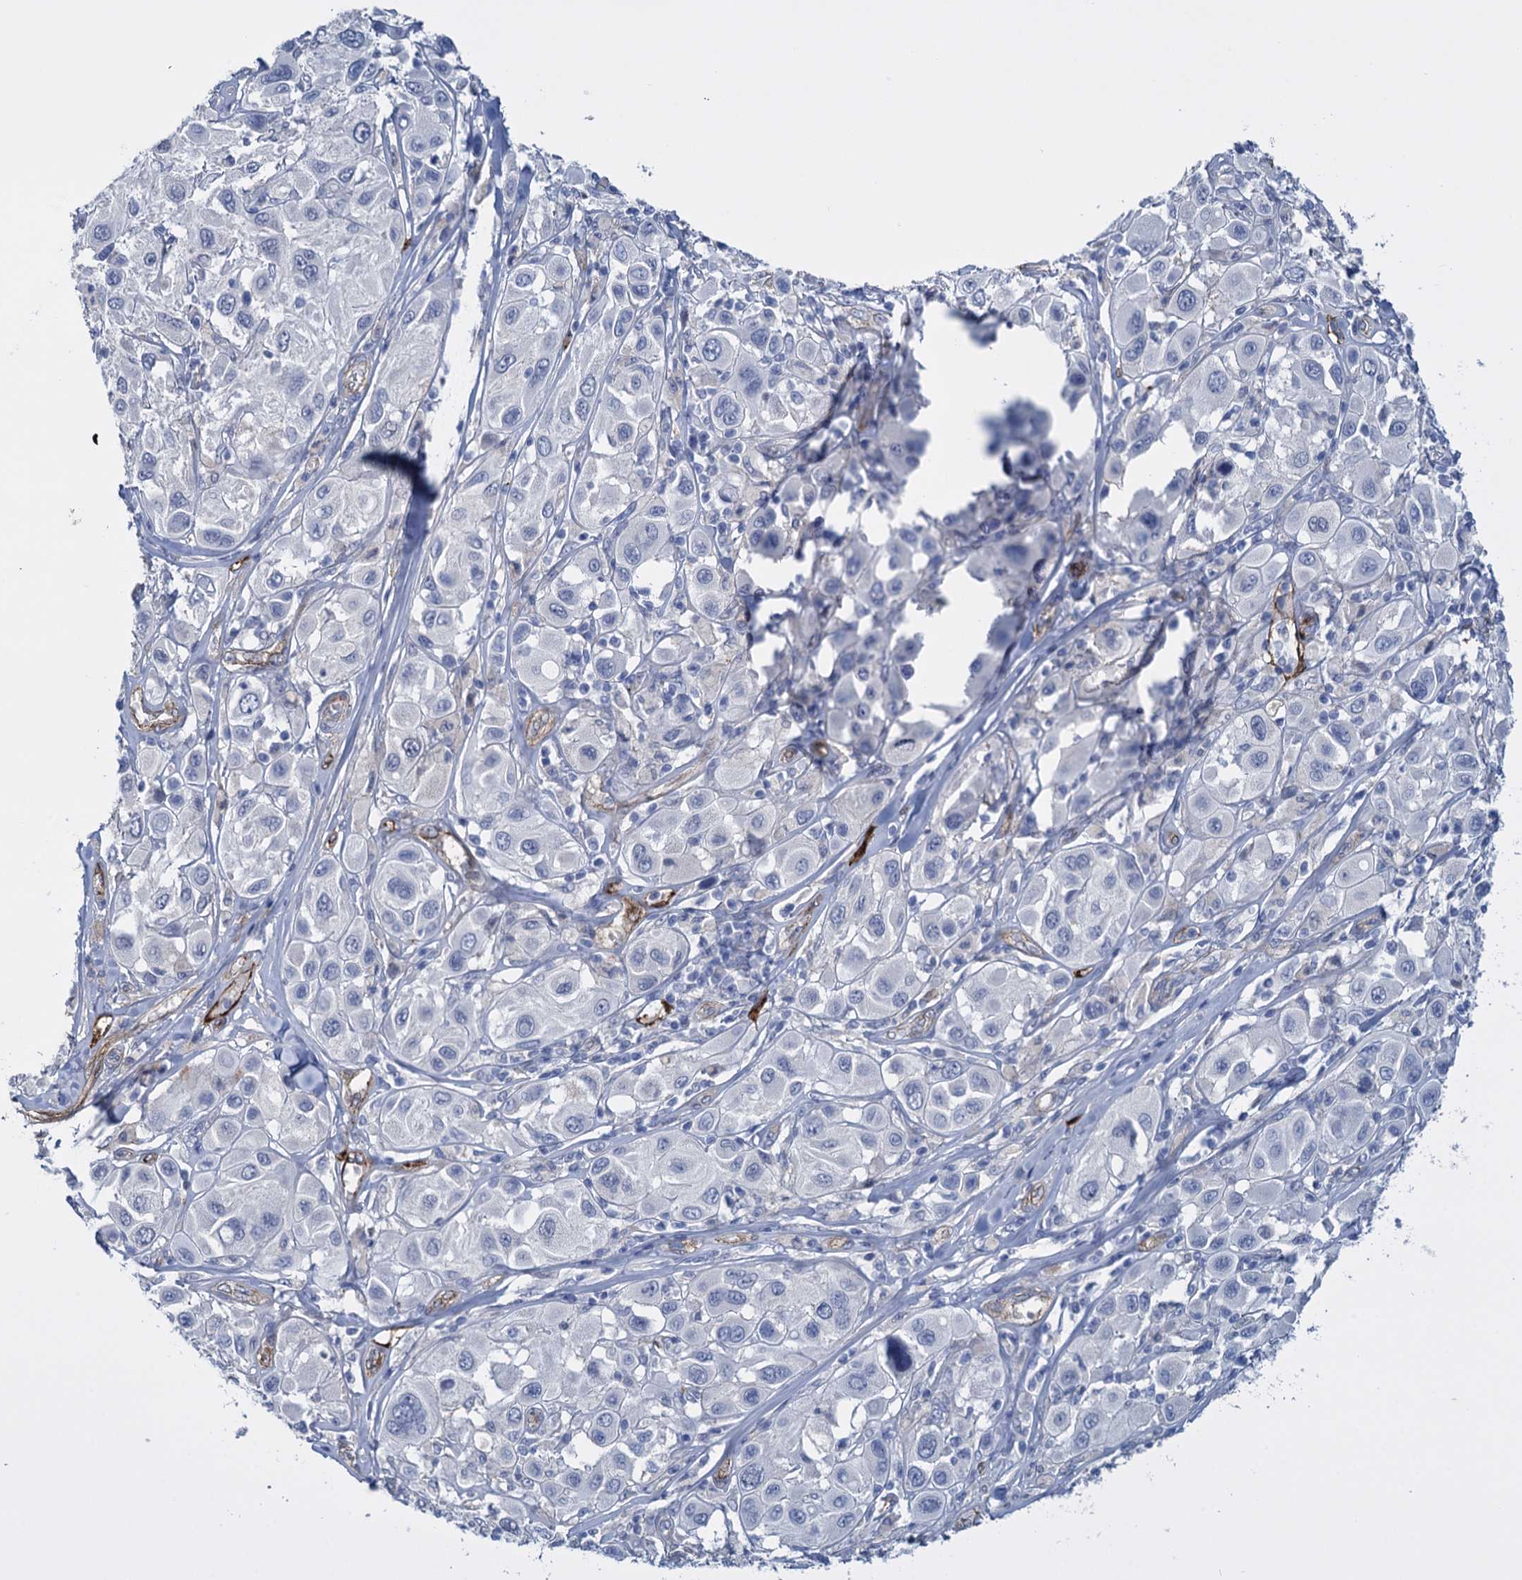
{"staining": {"intensity": "negative", "quantity": "none", "location": "none"}, "tissue": "melanoma", "cell_type": "Tumor cells", "image_type": "cancer", "snomed": [{"axis": "morphology", "description": "Malignant melanoma, Metastatic site"}, {"axis": "topography", "description": "Skin"}], "caption": "The image reveals no significant positivity in tumor cells of malignant melanoma (metastatic site).", "gene": "SNCG", "patient": {"sex": "male", "age": 41}}